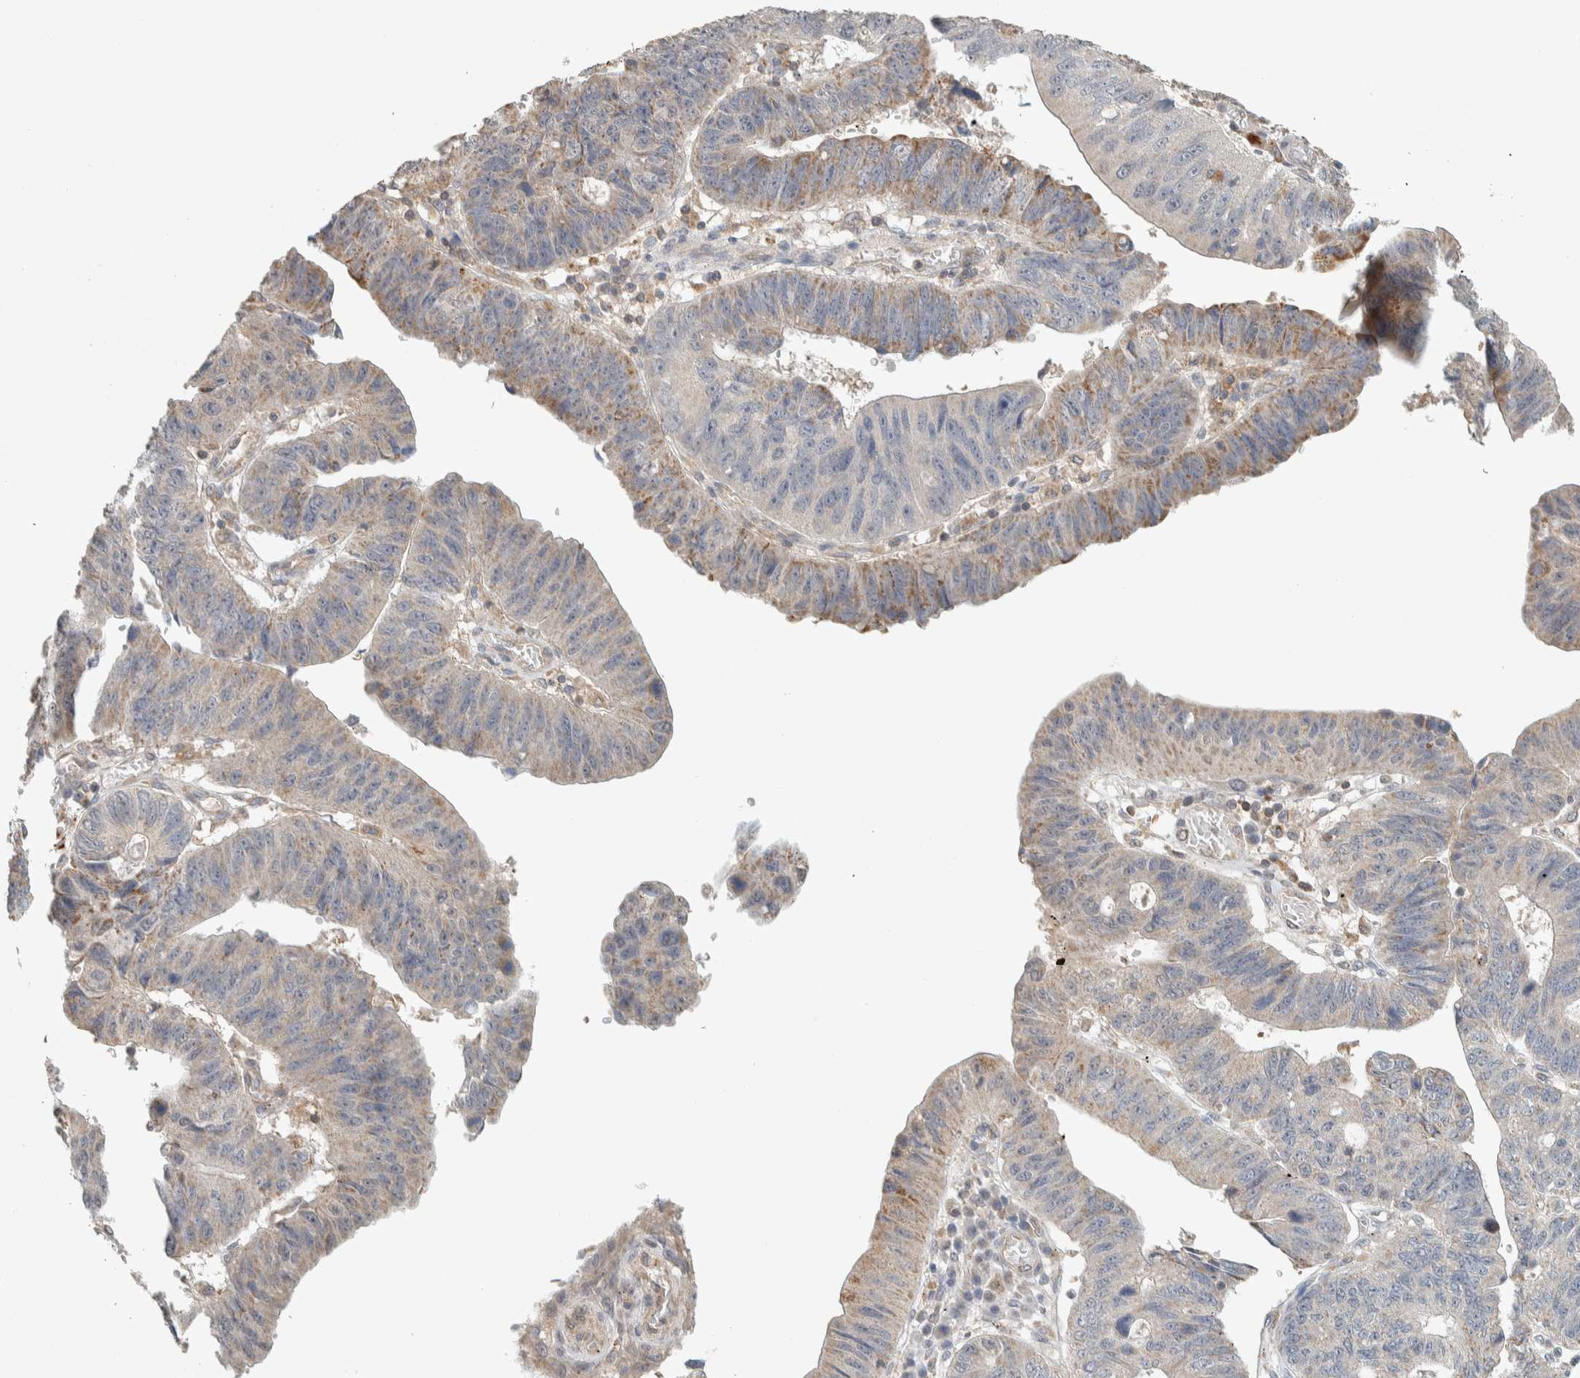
{"staining": {"intensity": "weak", "quantity": "25%-75%", "location": "cytoplasmic/membranous"}, "tissue": "stomach cancer", "cell_type": "Tumor cells", "image_type": "cancer", "snomed": [{"axis": "morphology", "description": "Adenocarcinoma, NOS"}, {"axis": "topography", "description": "Stomach"}], "caption": "Brown immunohistochemical staining in human adenocarcinoma (stomach) exhibits weak cytoplasmic/membranous staining in approximately 25%-75% of tumor cells.", "gene": "PDE7B", "patient": {"sex": "male", "age": 59}}